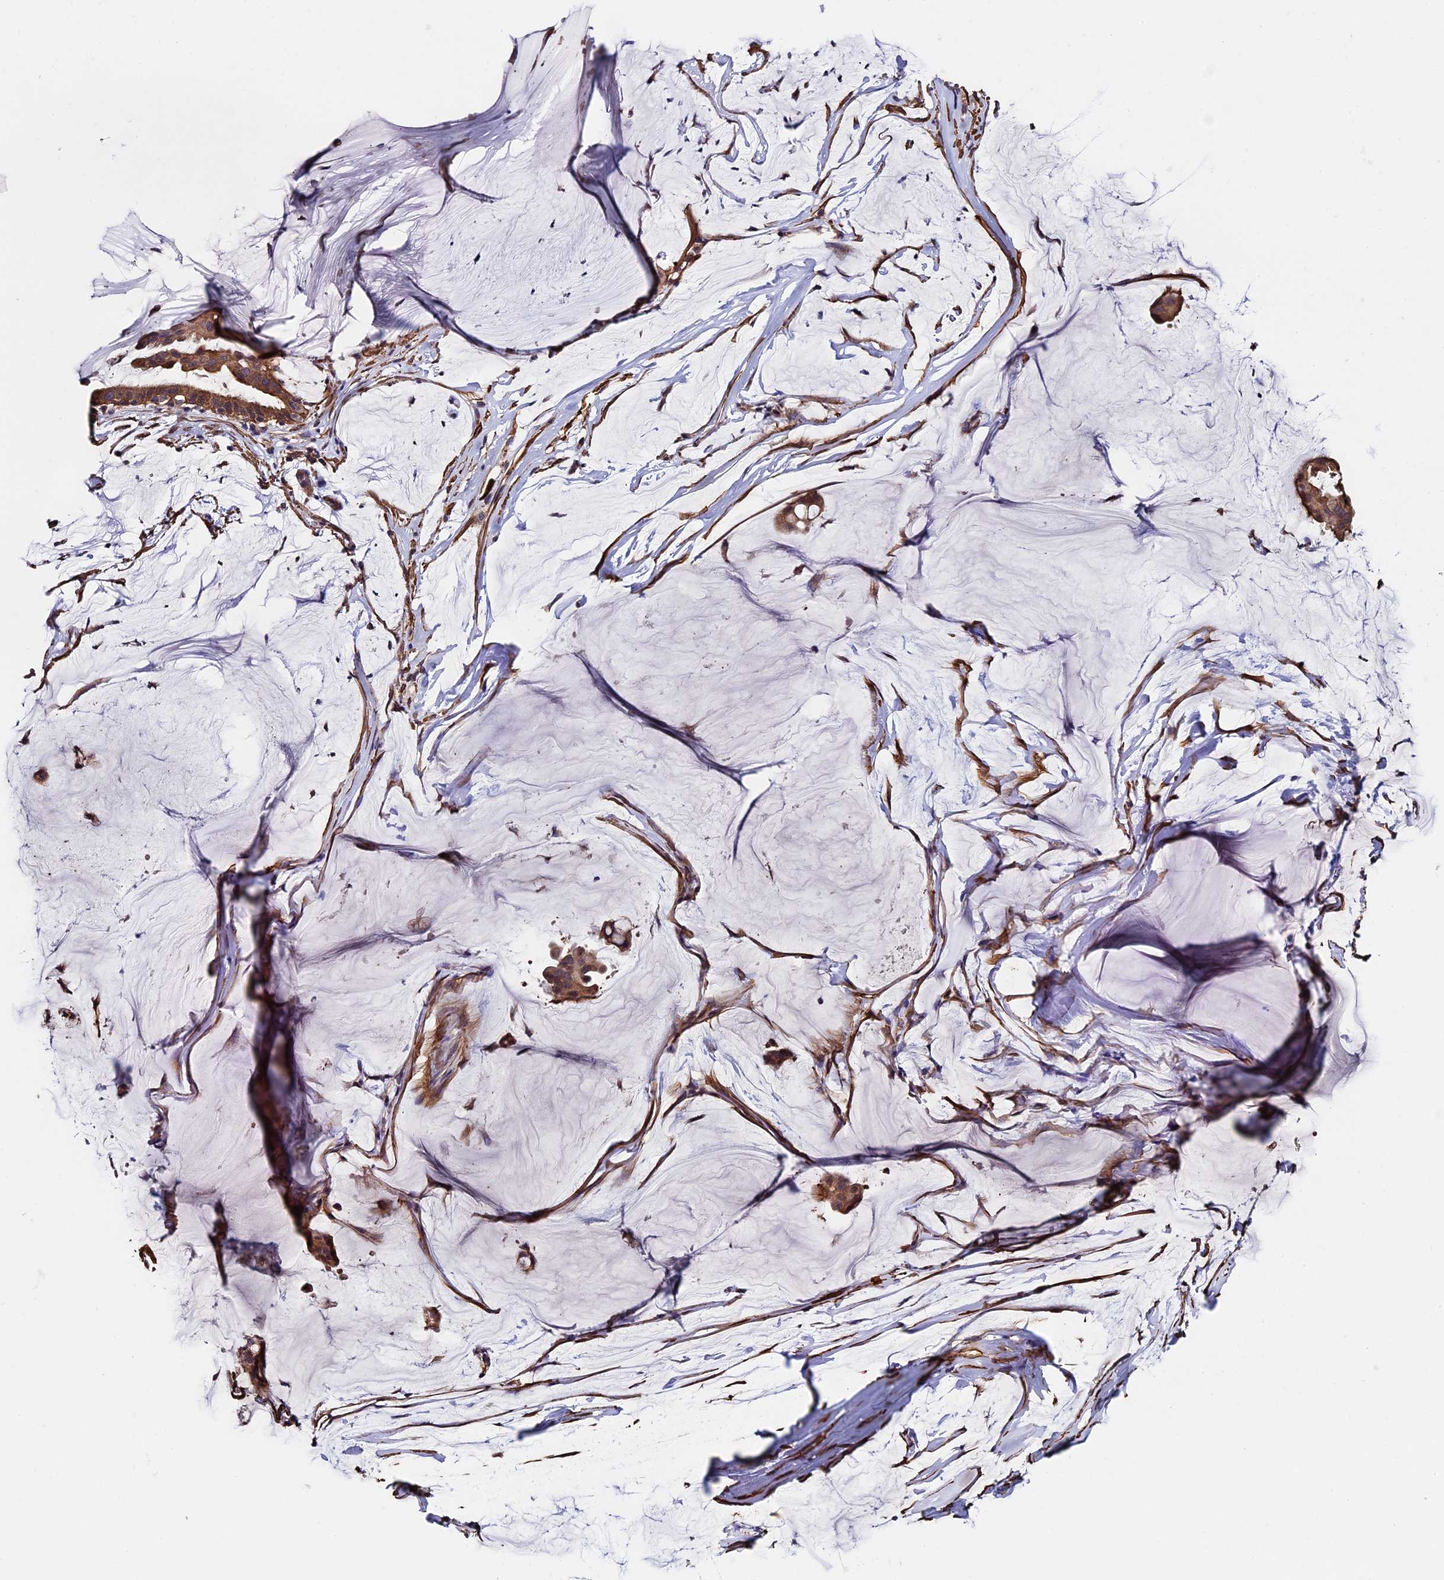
{"staining": {"intensity": "moderate", "quantity": ">75%", "location": "cytoplasmic/membranous"}, "tissue": "ovarian cancer", "cell_type": "Tumor cells", "image_type": "cancer", "snomed": [{"axis": "morphology", "description": "Cystadenocarcinoma, mucinous, NOS"}, {"axis": "topography", "description": "Ovary"}], "caption": "Moderate cytoplasmic/membranous positivity is appreciated in approximately >75% of tumor cells in mucinous cystadenocarcinoma (ovarian).", "gene": "SLC9A5", "patient": {"sex": "female", "age": 73}}